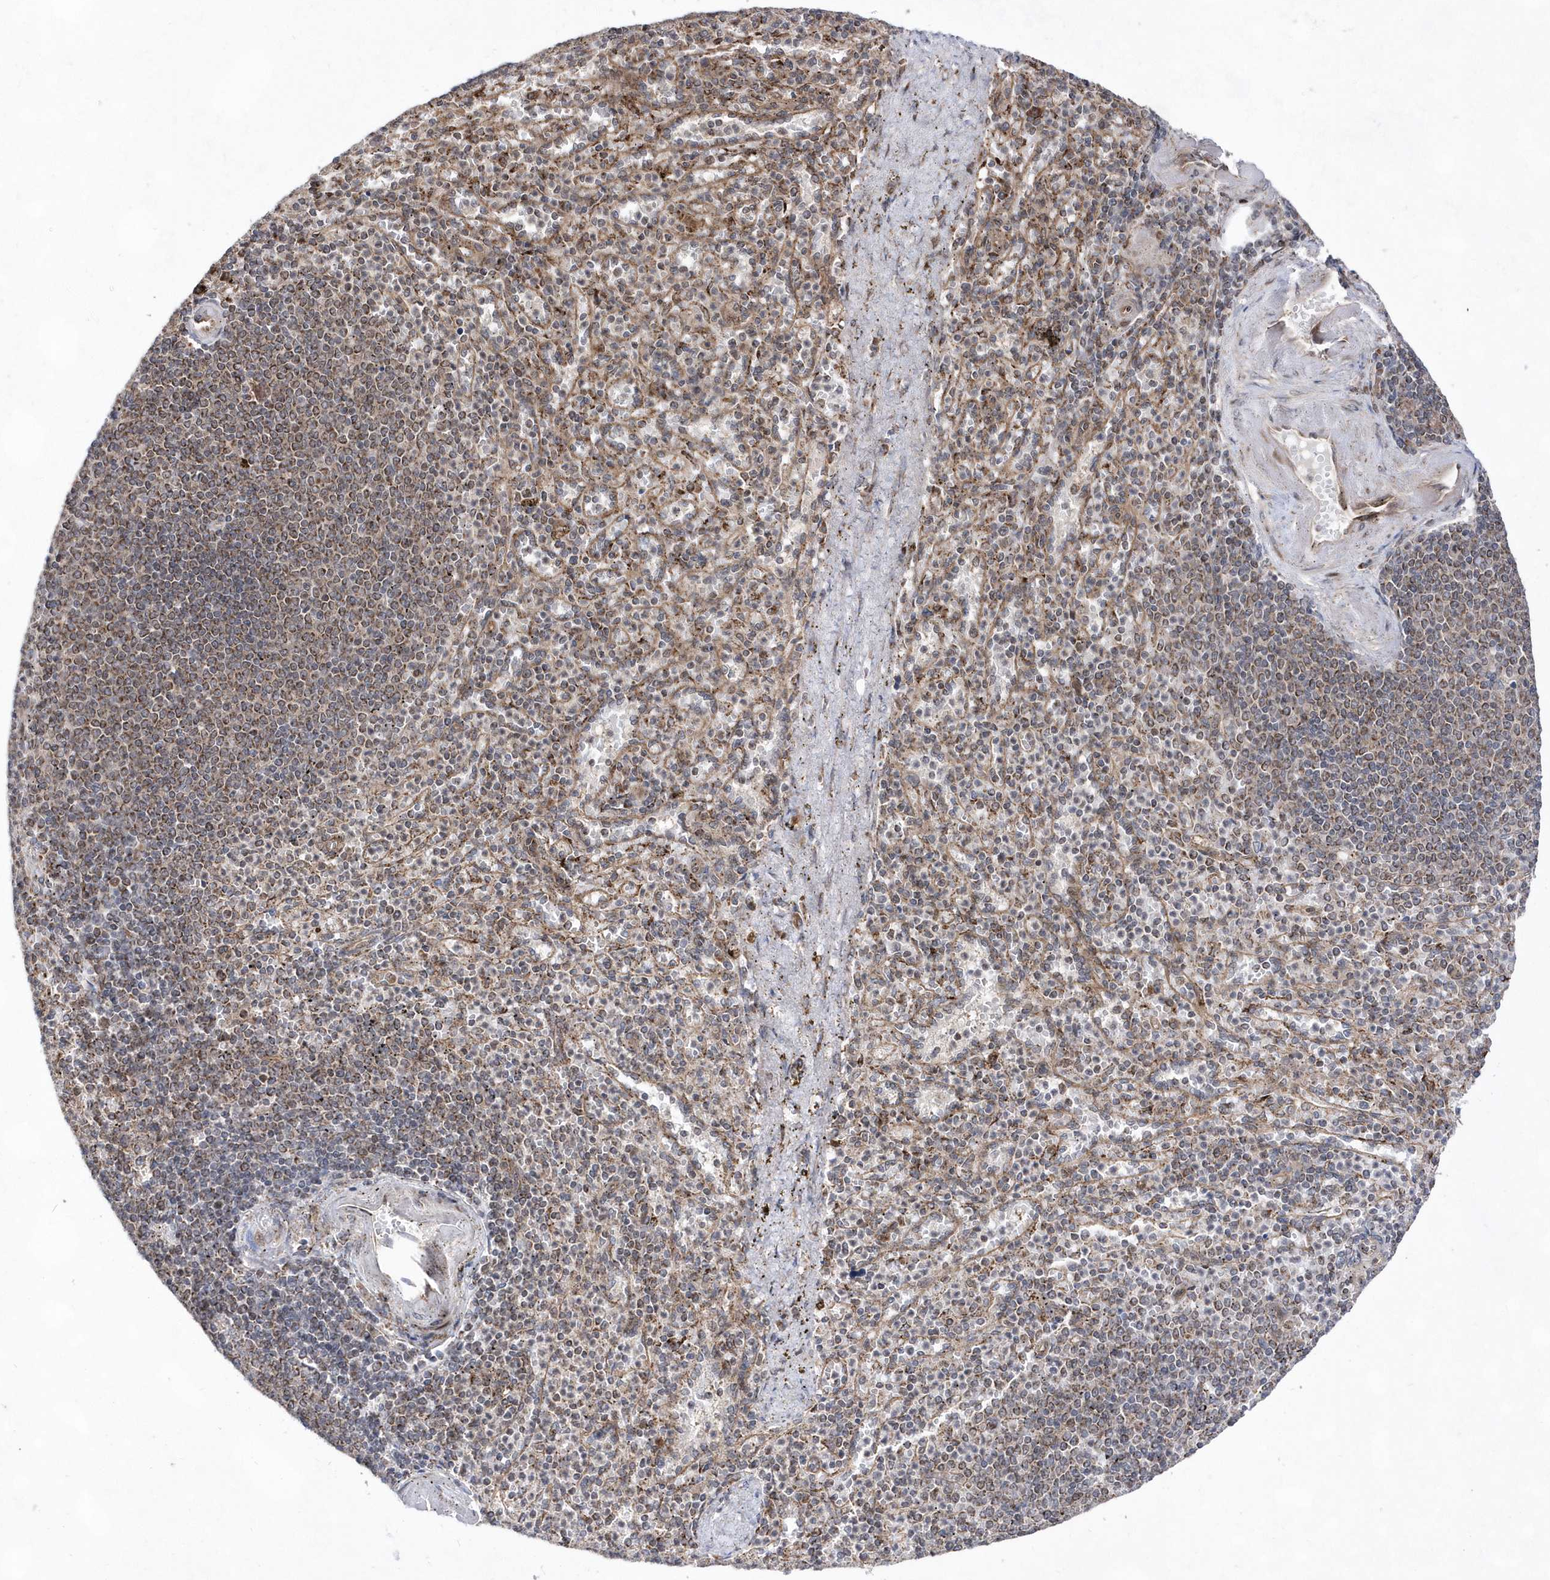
{"staining": {"intensity": "weak", "quantity": "<25%", "location": "cytoplasmic/membranous"}, "tissue": "spleen", "cell_type": "Cells in red pulp", "image_type": "normal", "snomed": [{"axis": "morphology", "description": "Normal tissue, NOS"}, {"axis": "topography", "description": "Spleen"}], "caption": "Immunohistochemical staining of normal human spleen reveals no significant staining in cells in red pulp. (DAB immunohistochemistry (IHC) with hematoxylin counter stain).", "gene": "DALRD3", "patient": {"sex": "female", "age": 74}}